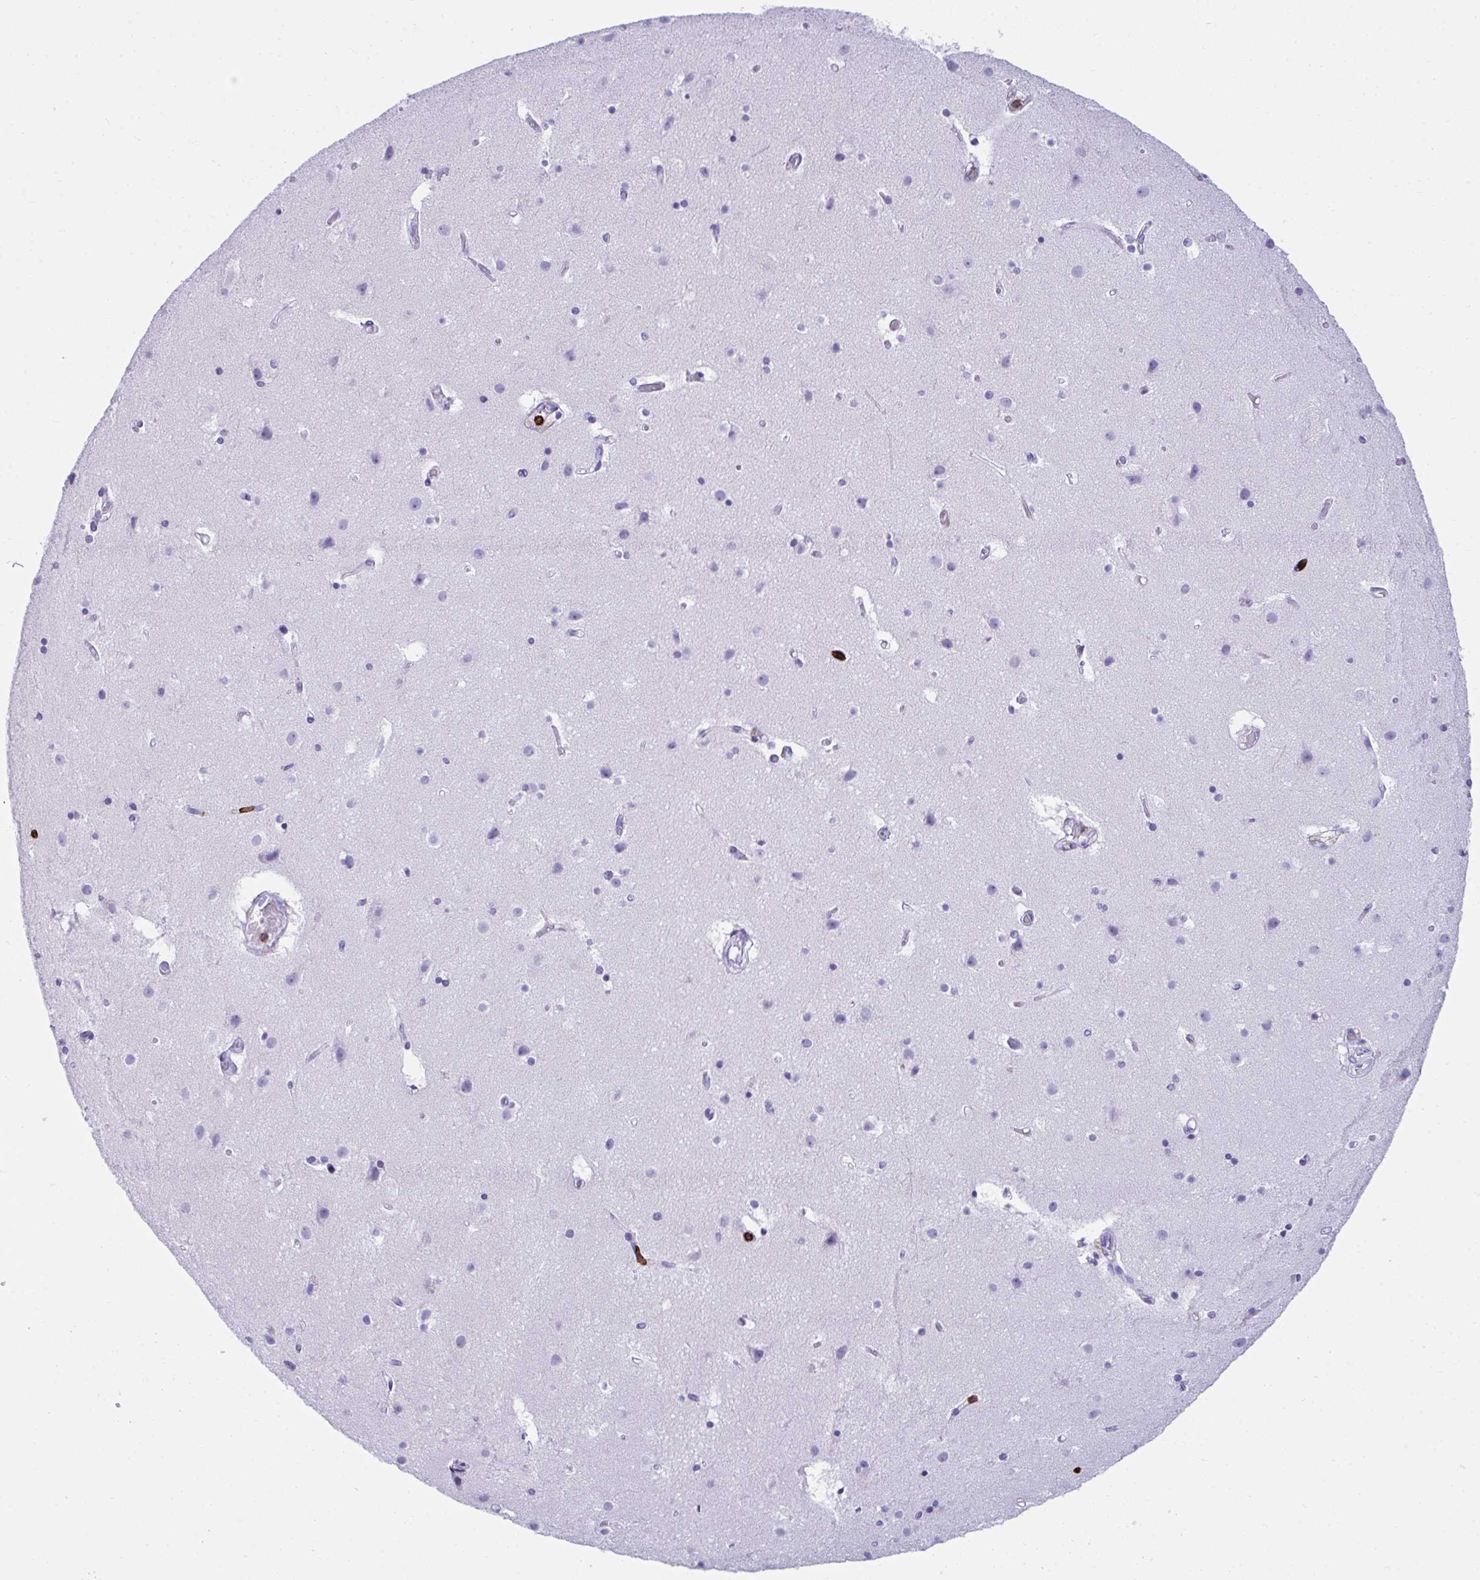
{"staining": {"intensity": "negative", "quantity": "none", "location": "none"}, "tissue": "cerebral cortex", "cell_type": "Endothelial cells", "image_type": "normal", "snomed": [{"axis": "morphology", "description": "Normal tissue, NOS"}, {"axis": "topography", "description": "Cerebral cortex"}], "caption": "Immunohistochemistry micrograph of unremarkable cerebral cortex: human cerebral cortex stained with DAB demonstrates no significant protein staining in endothelial cells.", "gene": "SPN", "patient": {"sex": "female", "age": 52}}